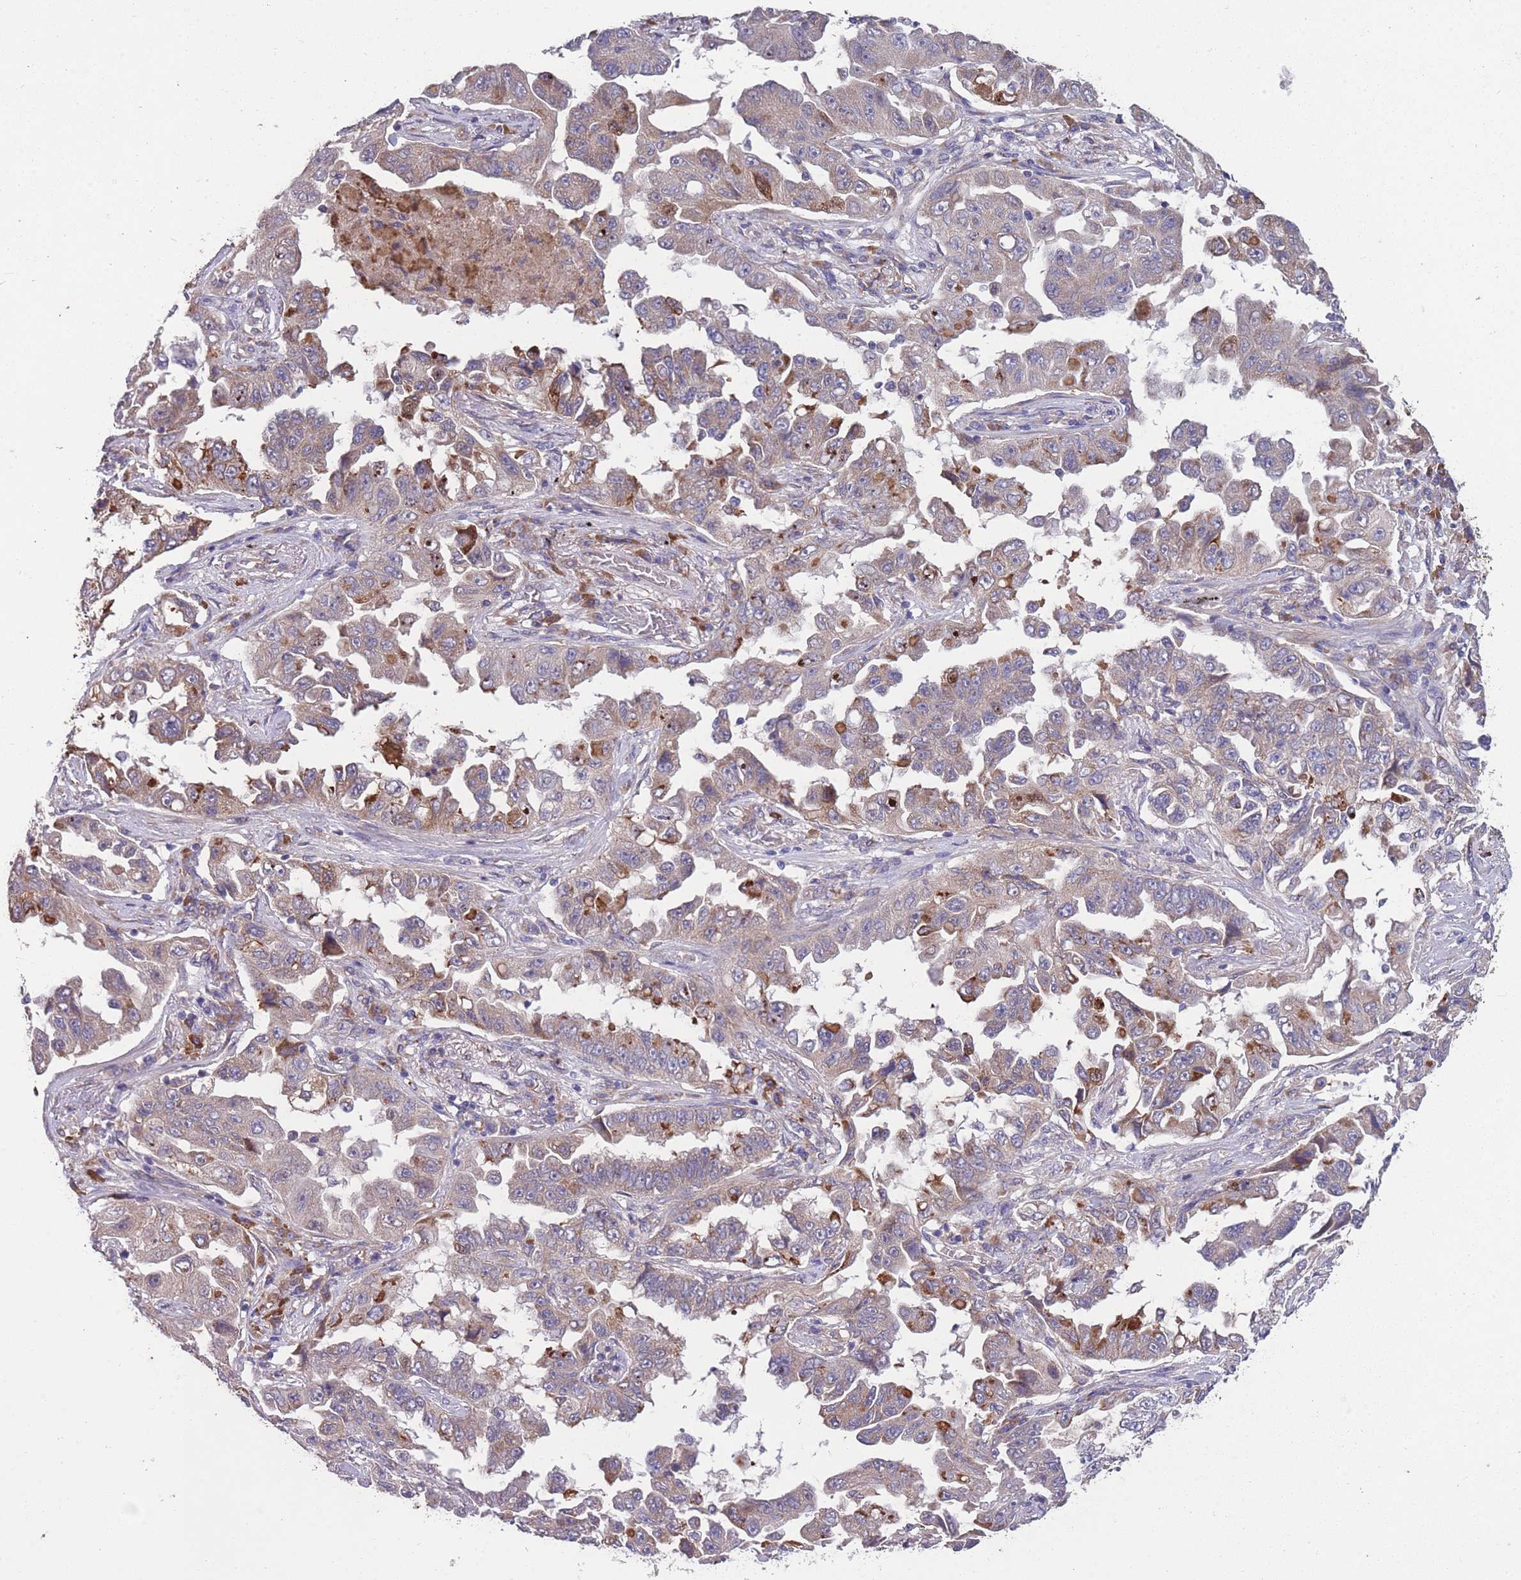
{"staining": {"intensity": "weak", "quantity": ">75%", "location": "cytoplasmic/membranous"}, "tissue": "lung cancer", "cell_type": "Tumor cells", "image_type": "cancer", "snomed": [{"axis": "morphology", "description": "Adenocarcinoma, NOS"}, {"axis": "topography", "description": "Lung"}], "caption": "Immunohistochemistry photomicrograph of adenocarcinoma (lung) stained for a protein (brown), which displays low levels of weak cytoplasmic/membranous positivity in approximately >75% of tumor cells.", "gene": "STIM2", "patient": {"sex": "female", "age": 51}}